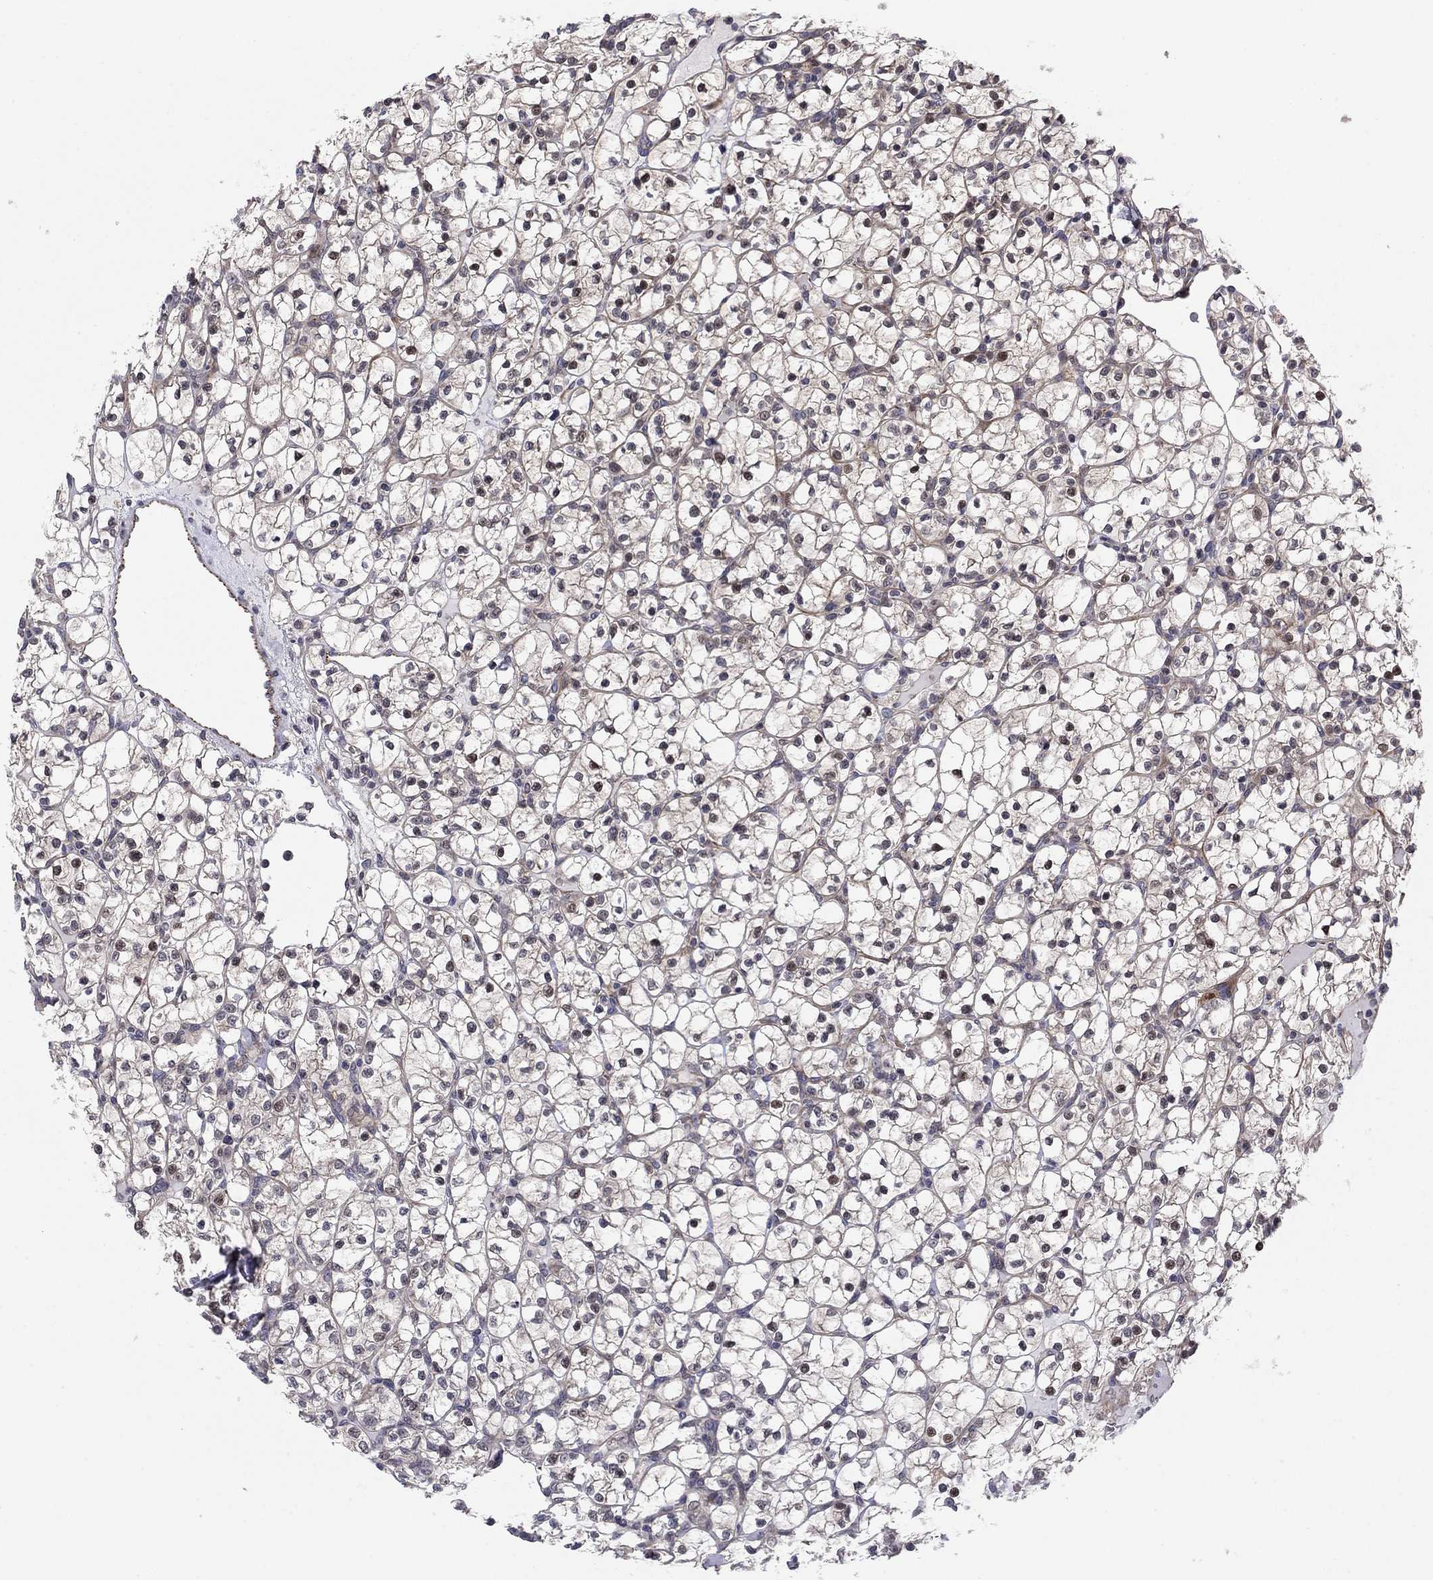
{"staining": {"intensity": "moderate", "quantity": "<25%", "location": "nuclear"}, "tissue": "renal cancer", "cell_type": "Tumor cells", "image_type": "cancer", "snomed": [{"axis": "morphology", "description": "Adenocarcinoma, NOS"}, {"axis": "topography", "description": "Kidney"}], "caption": "This image reveals IHC staining of renal cancer (adenocarcinoma), with low moderate nuclear positivity in approximately <25% of tumor cells.", "gene": "BCL11A", "patient": {"sex": "female", "age": 89}}